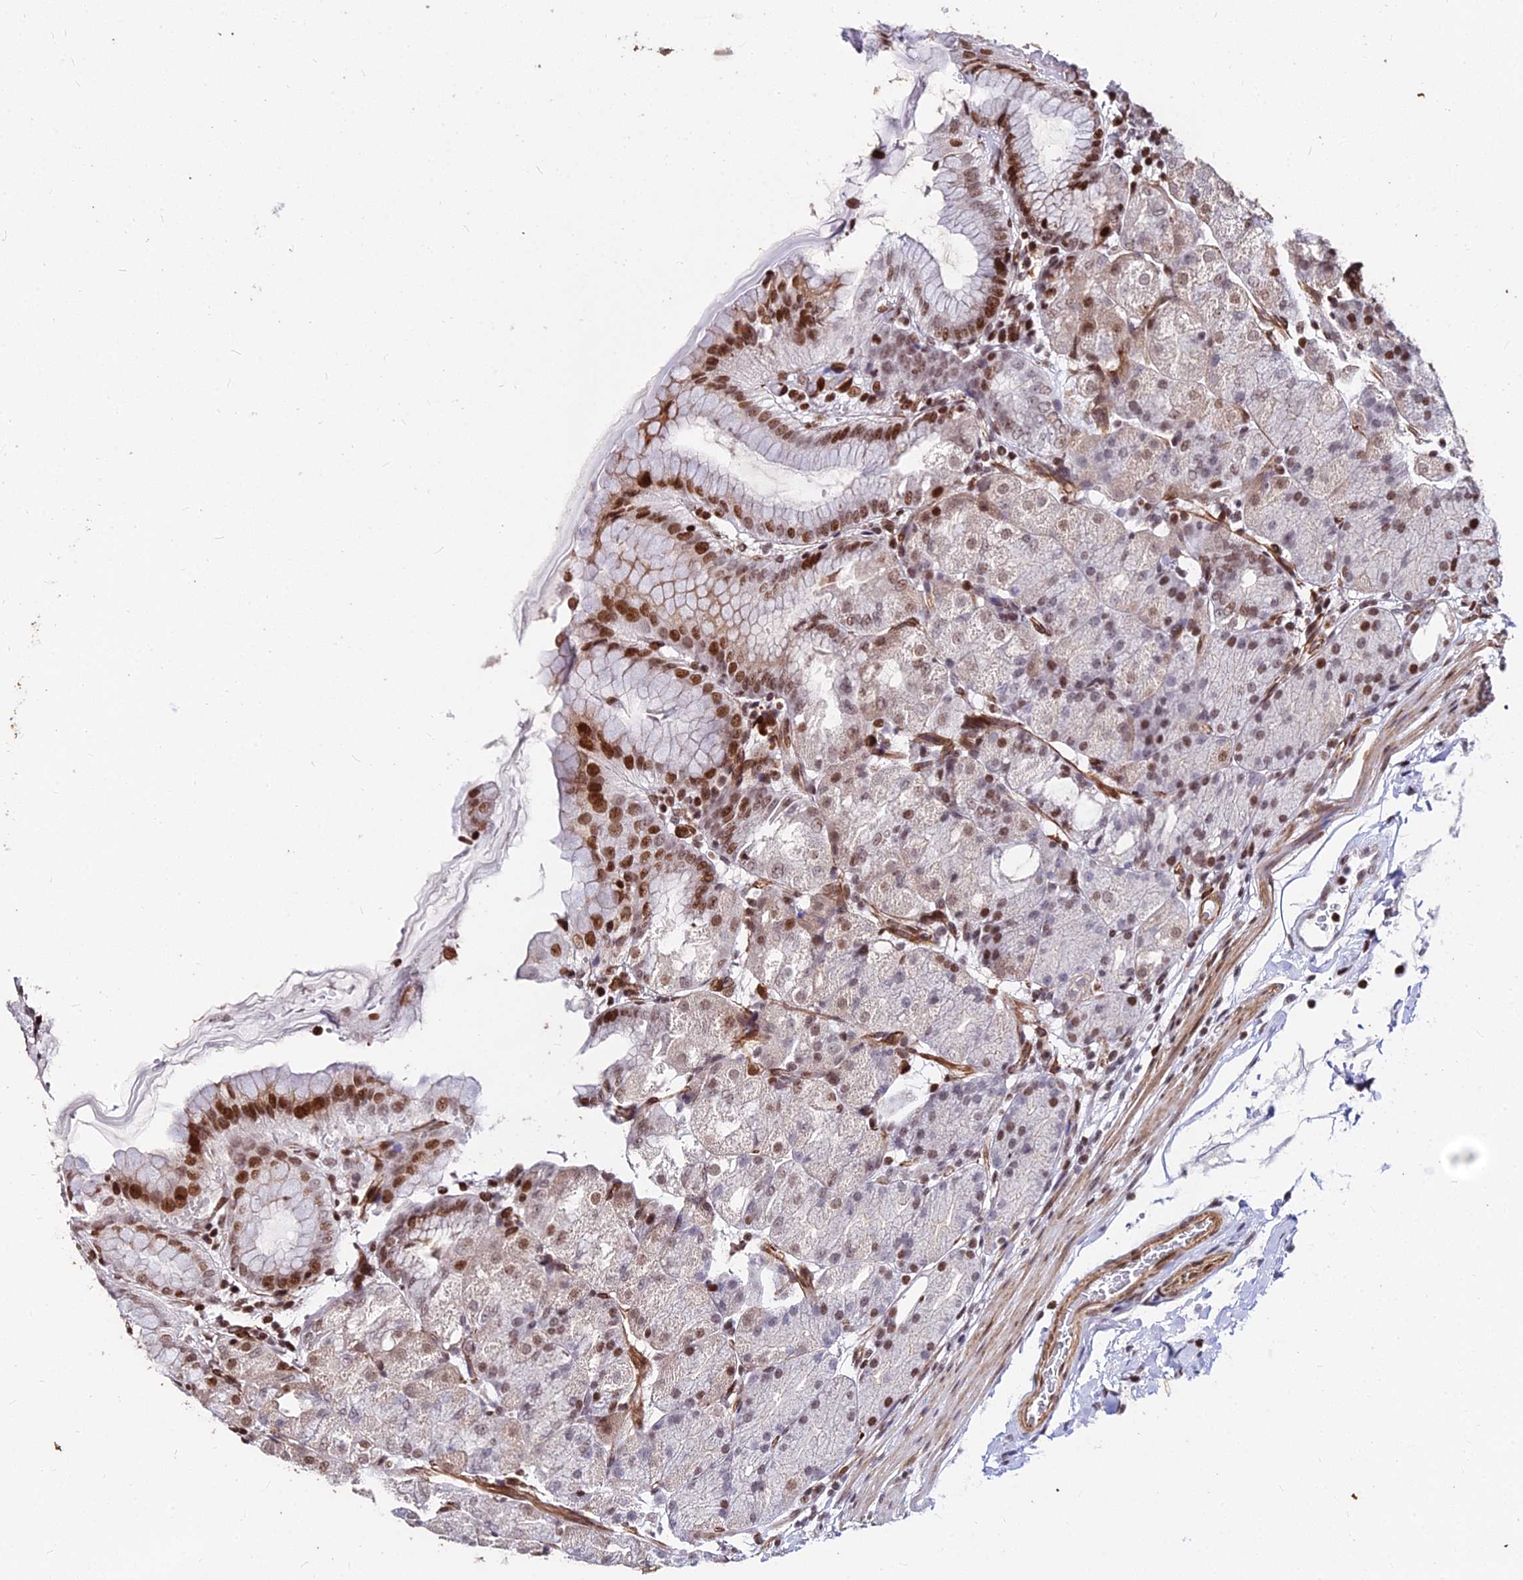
{"staining": {"intensity": "moderate", "quantity": "25%-75%", "location": "nuclear"}, "tissue": "stomach", "cell_type": "Glandular cells", "image_type": "normal", "snomed": [{"axis": "morphology", "description": "Normal tissue, NOS"}, {"axis": "topography", "description": "Stomach, upper"}, {"axis": "topography", "description": "Stomach, lower"}], "caption": "Protein staining reveals moderate nuclear positivity in approximately 25%-75% of glandular cells in benign stomach. (brown staining indicates protein expression, while blue staining denotes nuclei).", "gene": "NYAP2", "patient": {"sex": "male", "age": 62}}